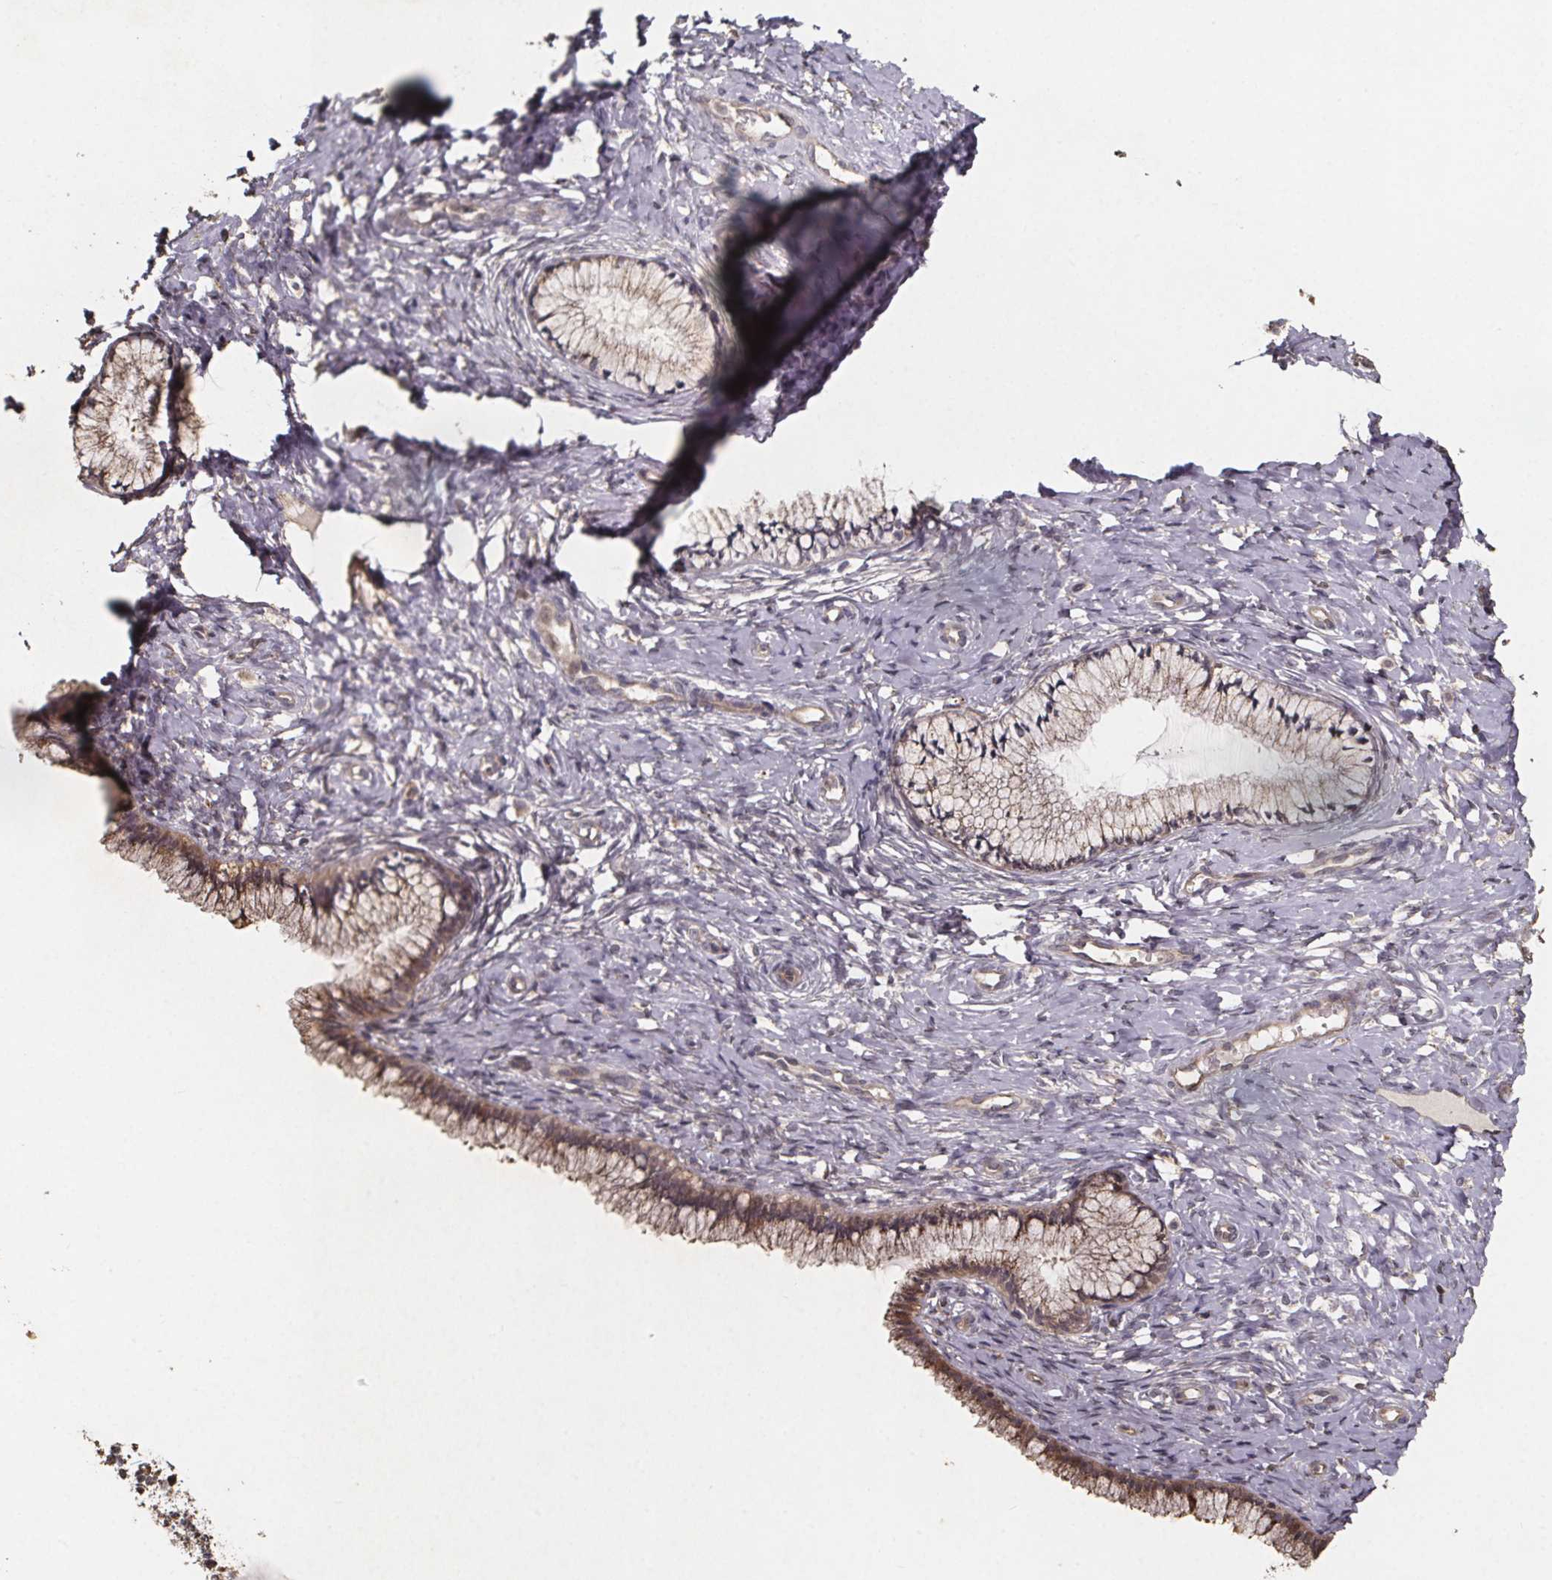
{"staining": {"intensity": "weak", "quantity": "25%-75%", "location": "cytoplasmic/membranous"}, "tissue": "cervix", "cell_type": "Glandular cells", "image_type": "normal", "snomed": [{"axis": "morphology", "description": "Normal tissue, NOS"}, {"axis": "topography", "description": "Cervix"}], "caption": "Glandular cells reveal low levels of weak cytoplasmic/membranous staining in approximately 25%-75% of cells in normal cervix.", "gene": "ZNF879", "patient": {"sex": "female", "age": 37}}